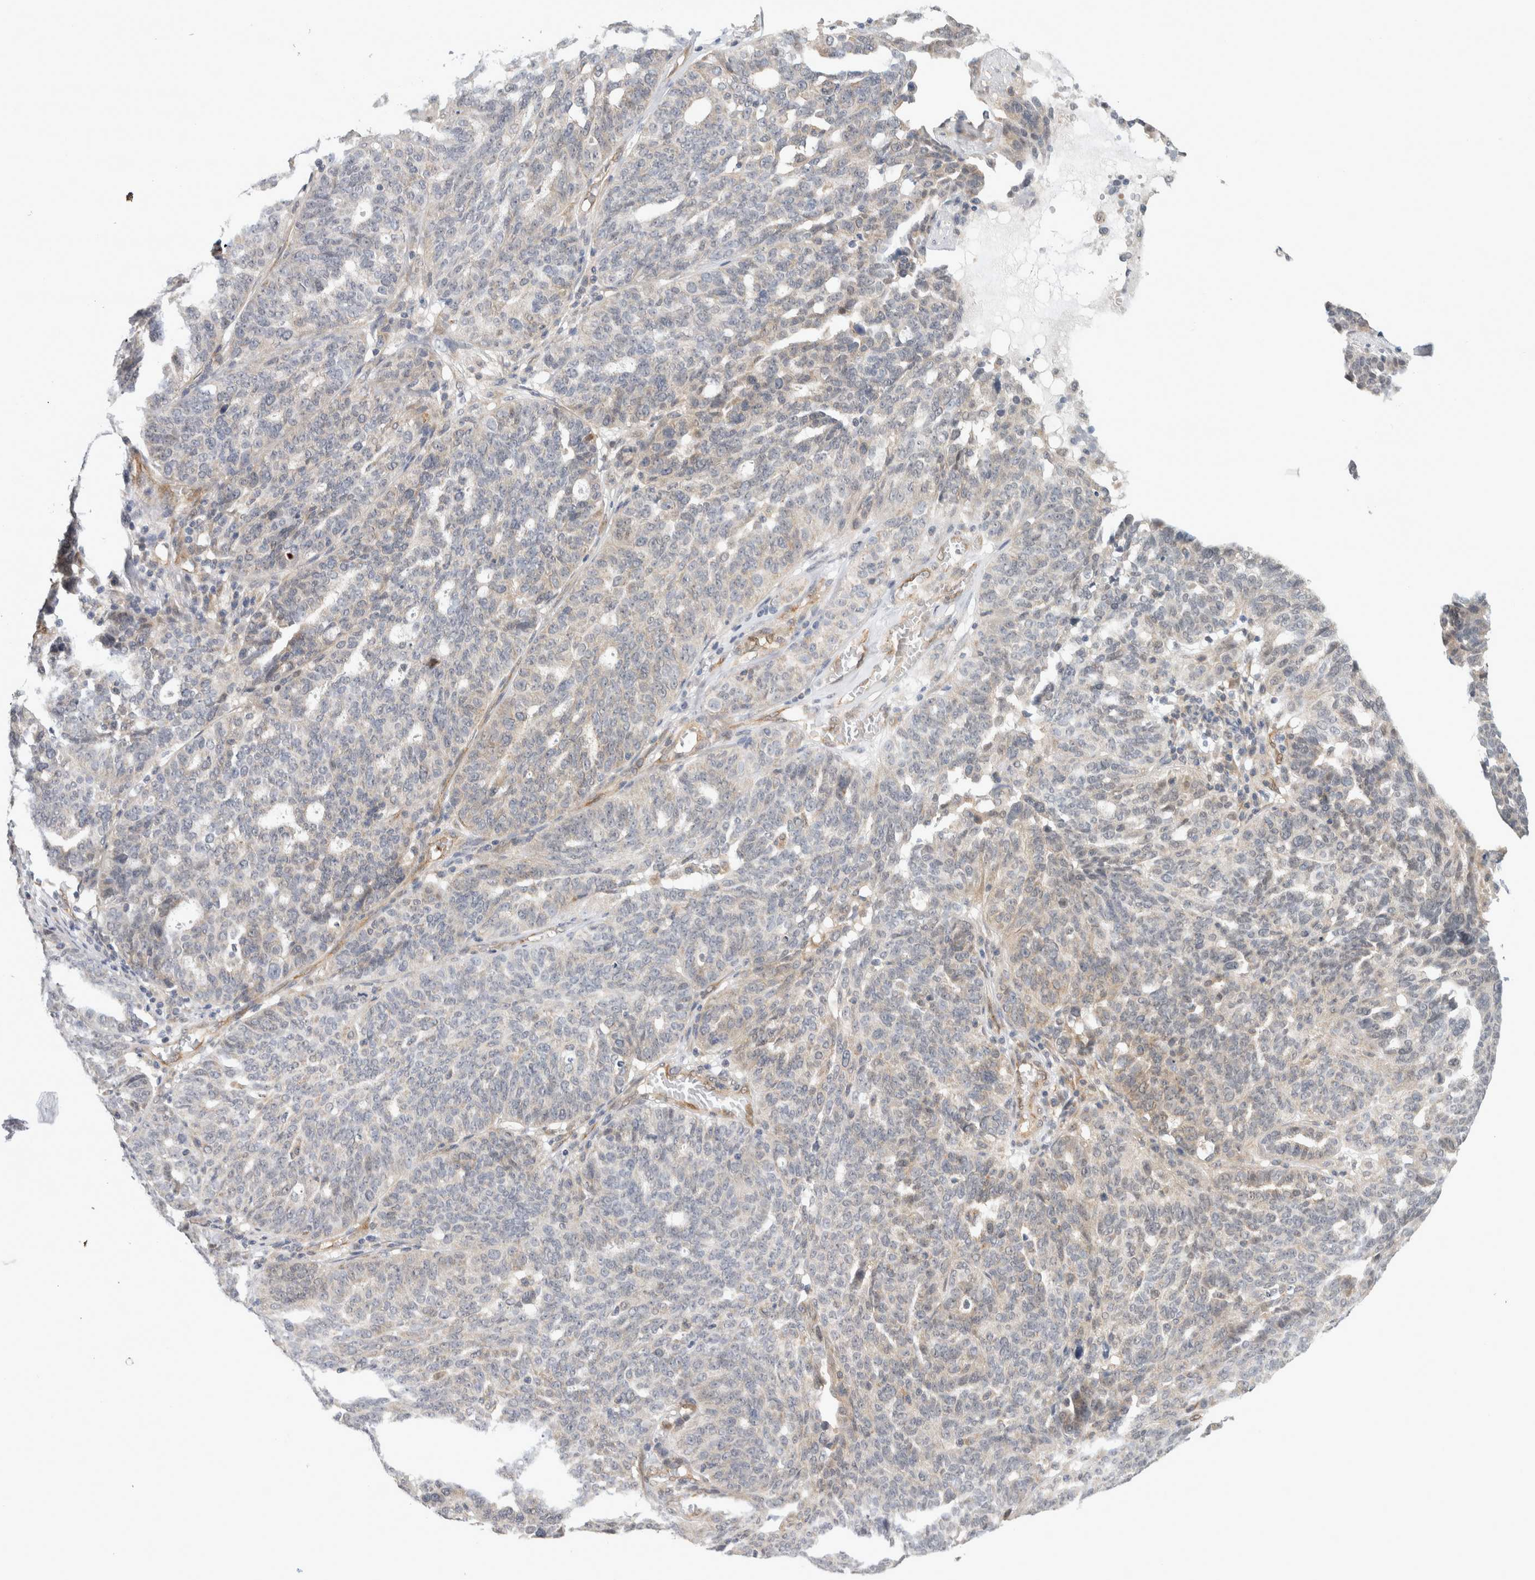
{"staining": {"intensity": "weak", "quantity": "<25%", "location": "cytoplasmic/membranous"}, "tissue": "ovarian cancer", "cell_type": "Tumor cells", "image_type": "cancer", "snomed": [{"axis": "morphology", "description": "Cystadenocarcinoma, serous, NOS"}, {"axis": "topography", "description": "Ovary"}], "caption": "Tumor cells show no significant protein staining in ovarian serous cystadenocarcinoma. Nuclei are stained in blue.", "gene": "EIF4G3", "patient": {"sex": "female", "age": 59}}